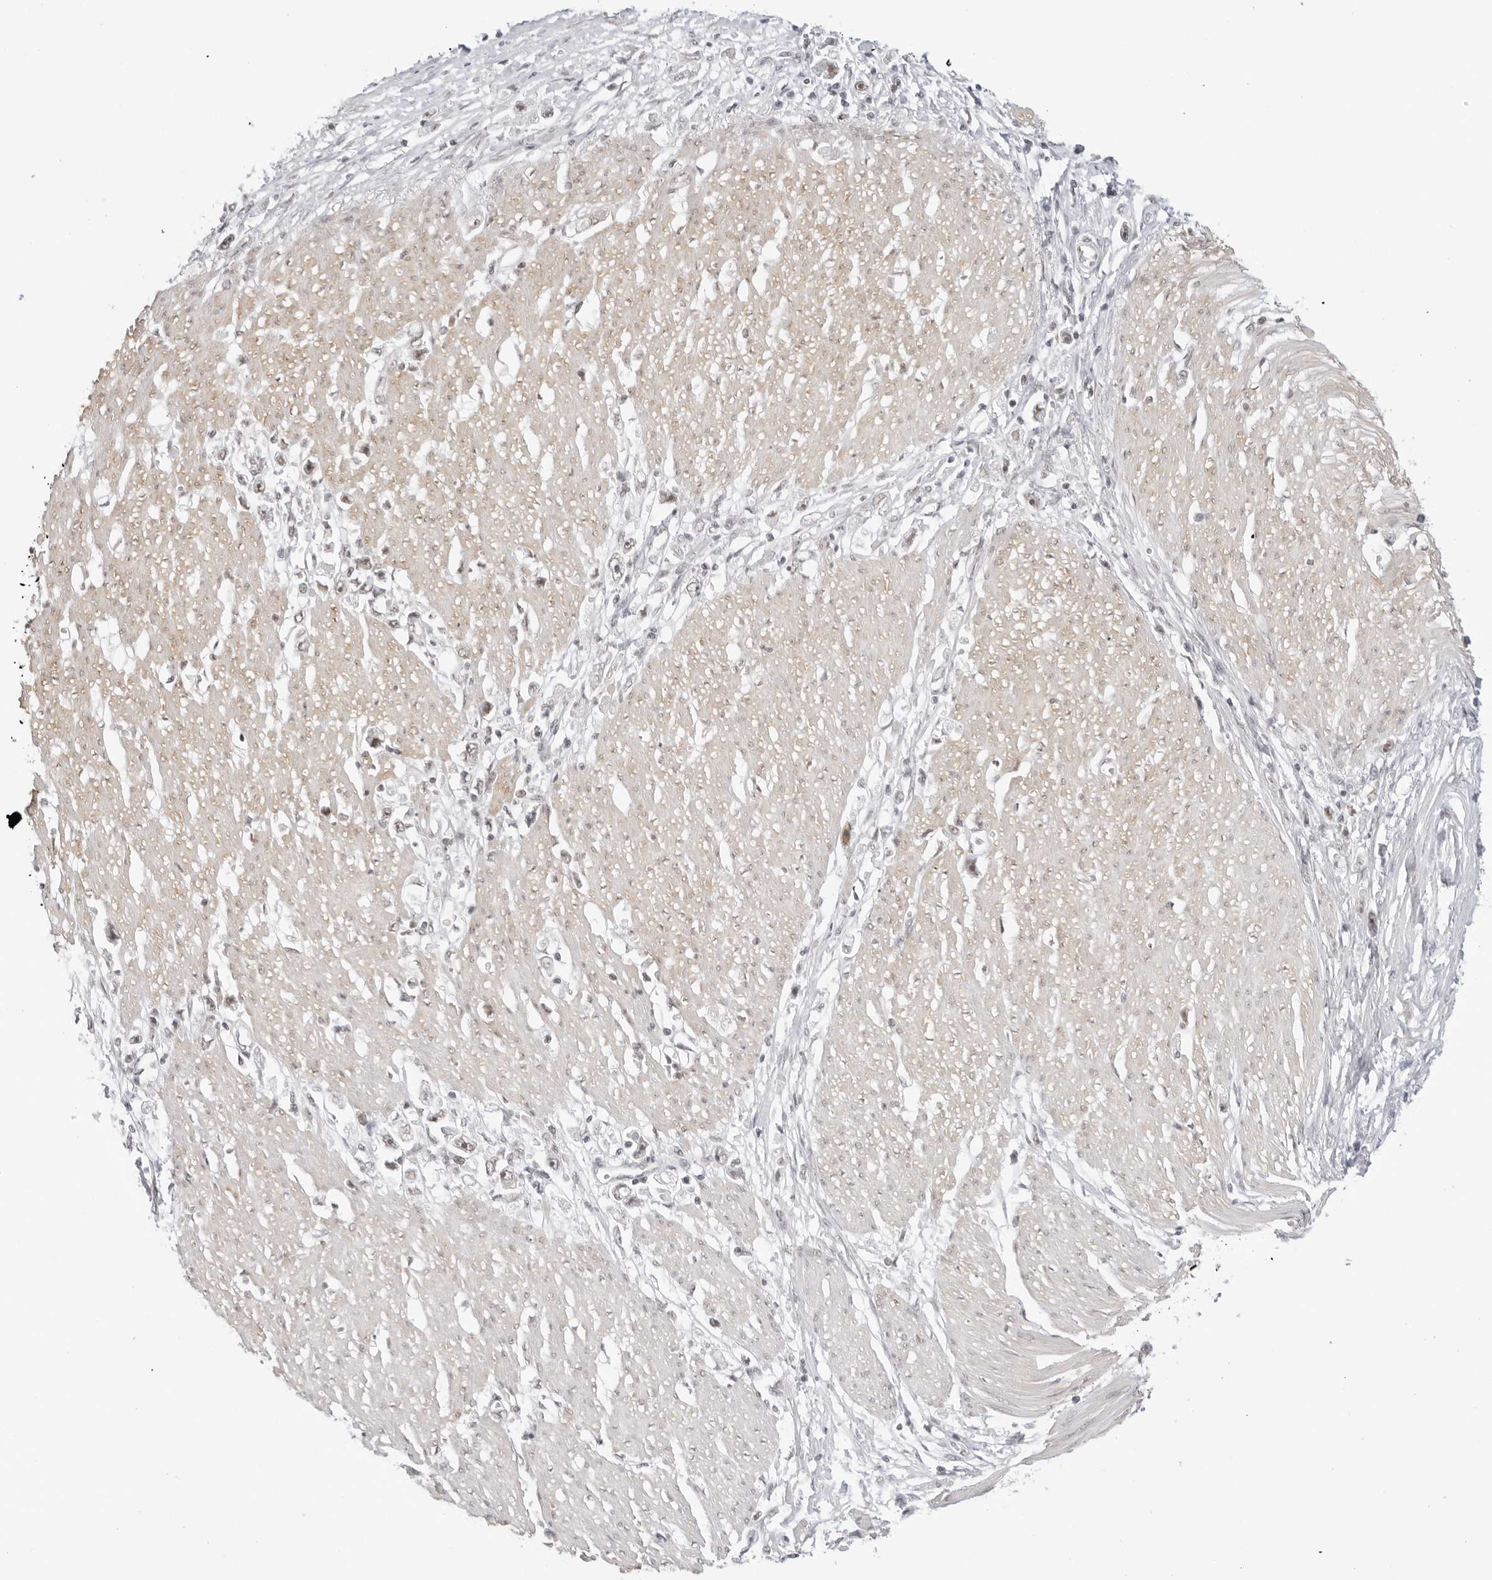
{"staining": {"intensity": "weak", "quantity": "<25%", "location": "nuclear"}, "tissue": "stomach cancer", "cell_type": "Tumor cells", "image_type": "cancer", "snomed": [{"axis": "morphology", "description": "Adenocarcinoma, NOS"}, {"axis": "topography", "description": "Stomach"}], "caption": "The micrograph demonstrates no significant expression in tumor cells of stomach cancer (adenocarcinoma).", "gene": "TCIM", "patient": {"sex": "female", "age": 59}}